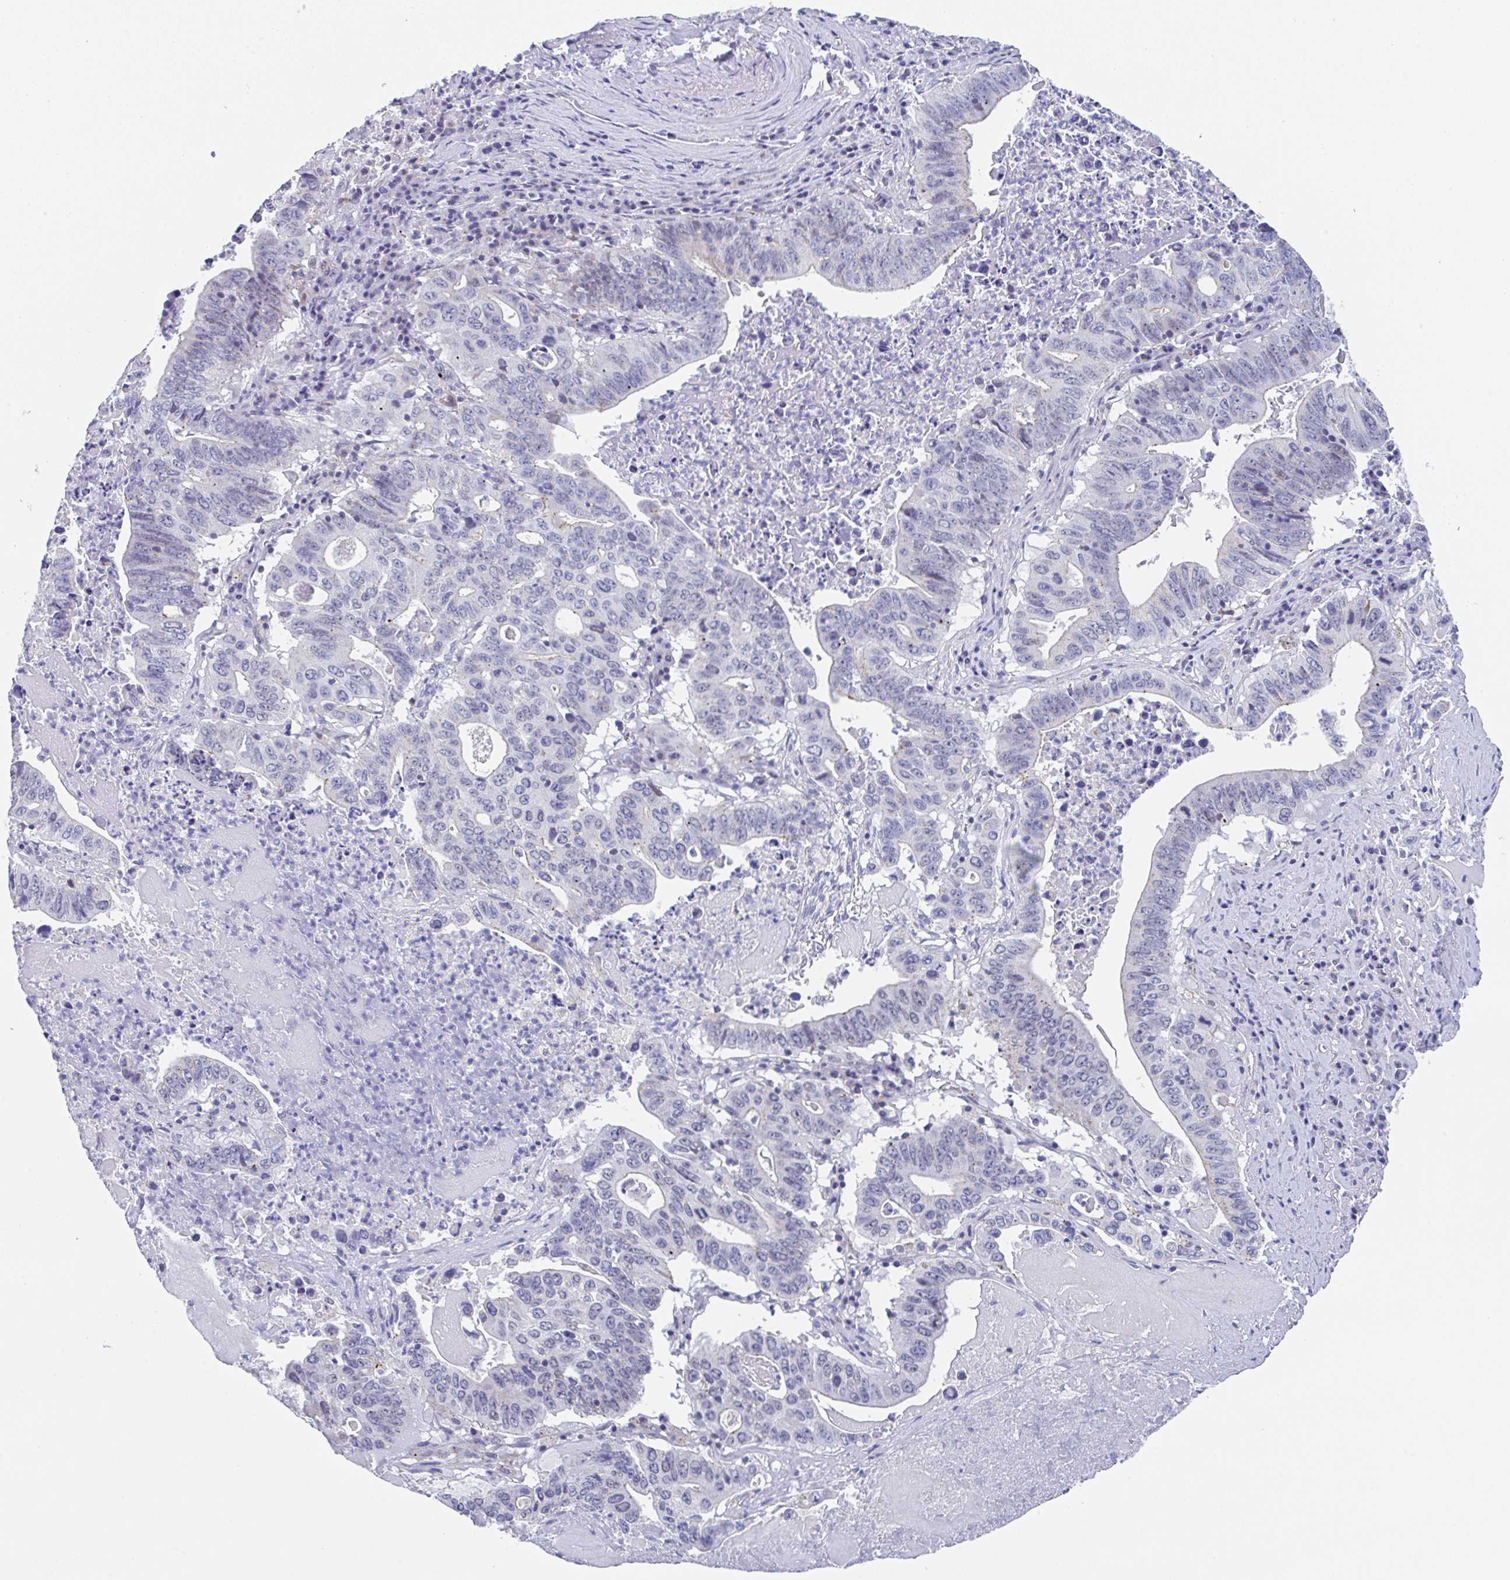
{"staining": {"intensity": "negative", "quantity": "none", "location": "none"}, "tissue": "lung cancer", "cell_type": "Tumor cells", "image_type": "cancer", "snomed": [{"axis": "morphology", "description": "Adenocarcinoma, NOS"}, {"axis": "topography", "description": "Lung"}], "caption": "Lung cancer (adenocarcinoma) was stained to show a protein in brown. There is no significant staining in tumor cells.", "gene": "TNFRSF8", "patient": {"sex": "female", "age": 60}}